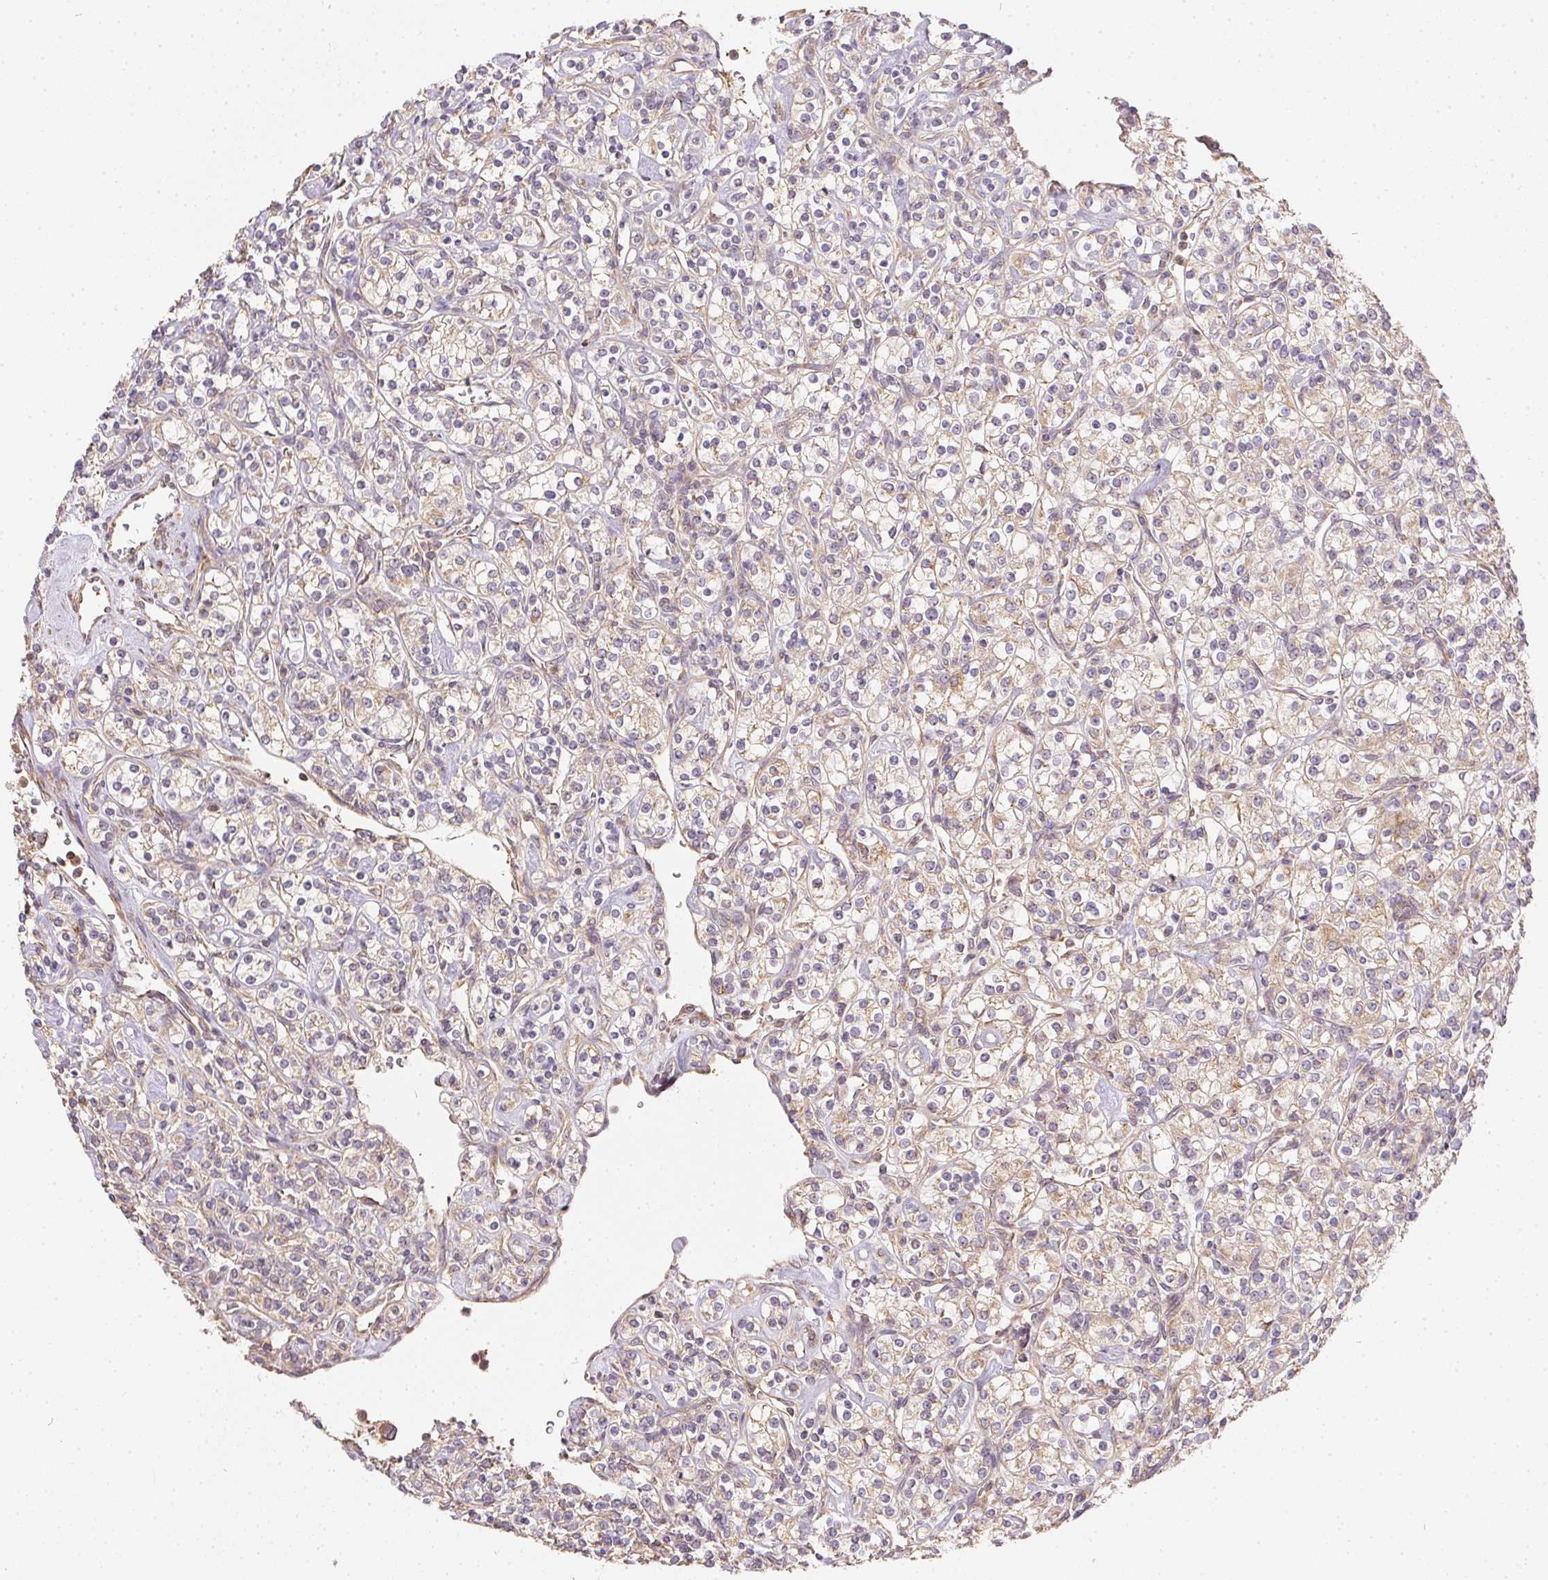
{"staining": {"intensity": "weak", "quantity": "25%-75%", "location": "cytoplasmic/membranous"}, "tissue": "renal cancer", "cell_type": "Tumor cells", "image_type": "cancer", "snomed": [{"axis": "morphology", "description": "Adenocarcinoma, NOS"}, {"axis": "topography", "description": "Kidney"}], "caption": "Immunohistochemistry (IHC) (DAB) staining of adenocarcinoma (renal) displays weak cytoplasmic/membranous protein expression in about 25%-75% of tumor cells. The staining was performed using DAB to visualize the protein expression in brown, while the nuclei were stained in blue with hematoxylin (Magnification: 20x).", "gene": "REV3L", "patient": {"sex": "male", "age": 77}}